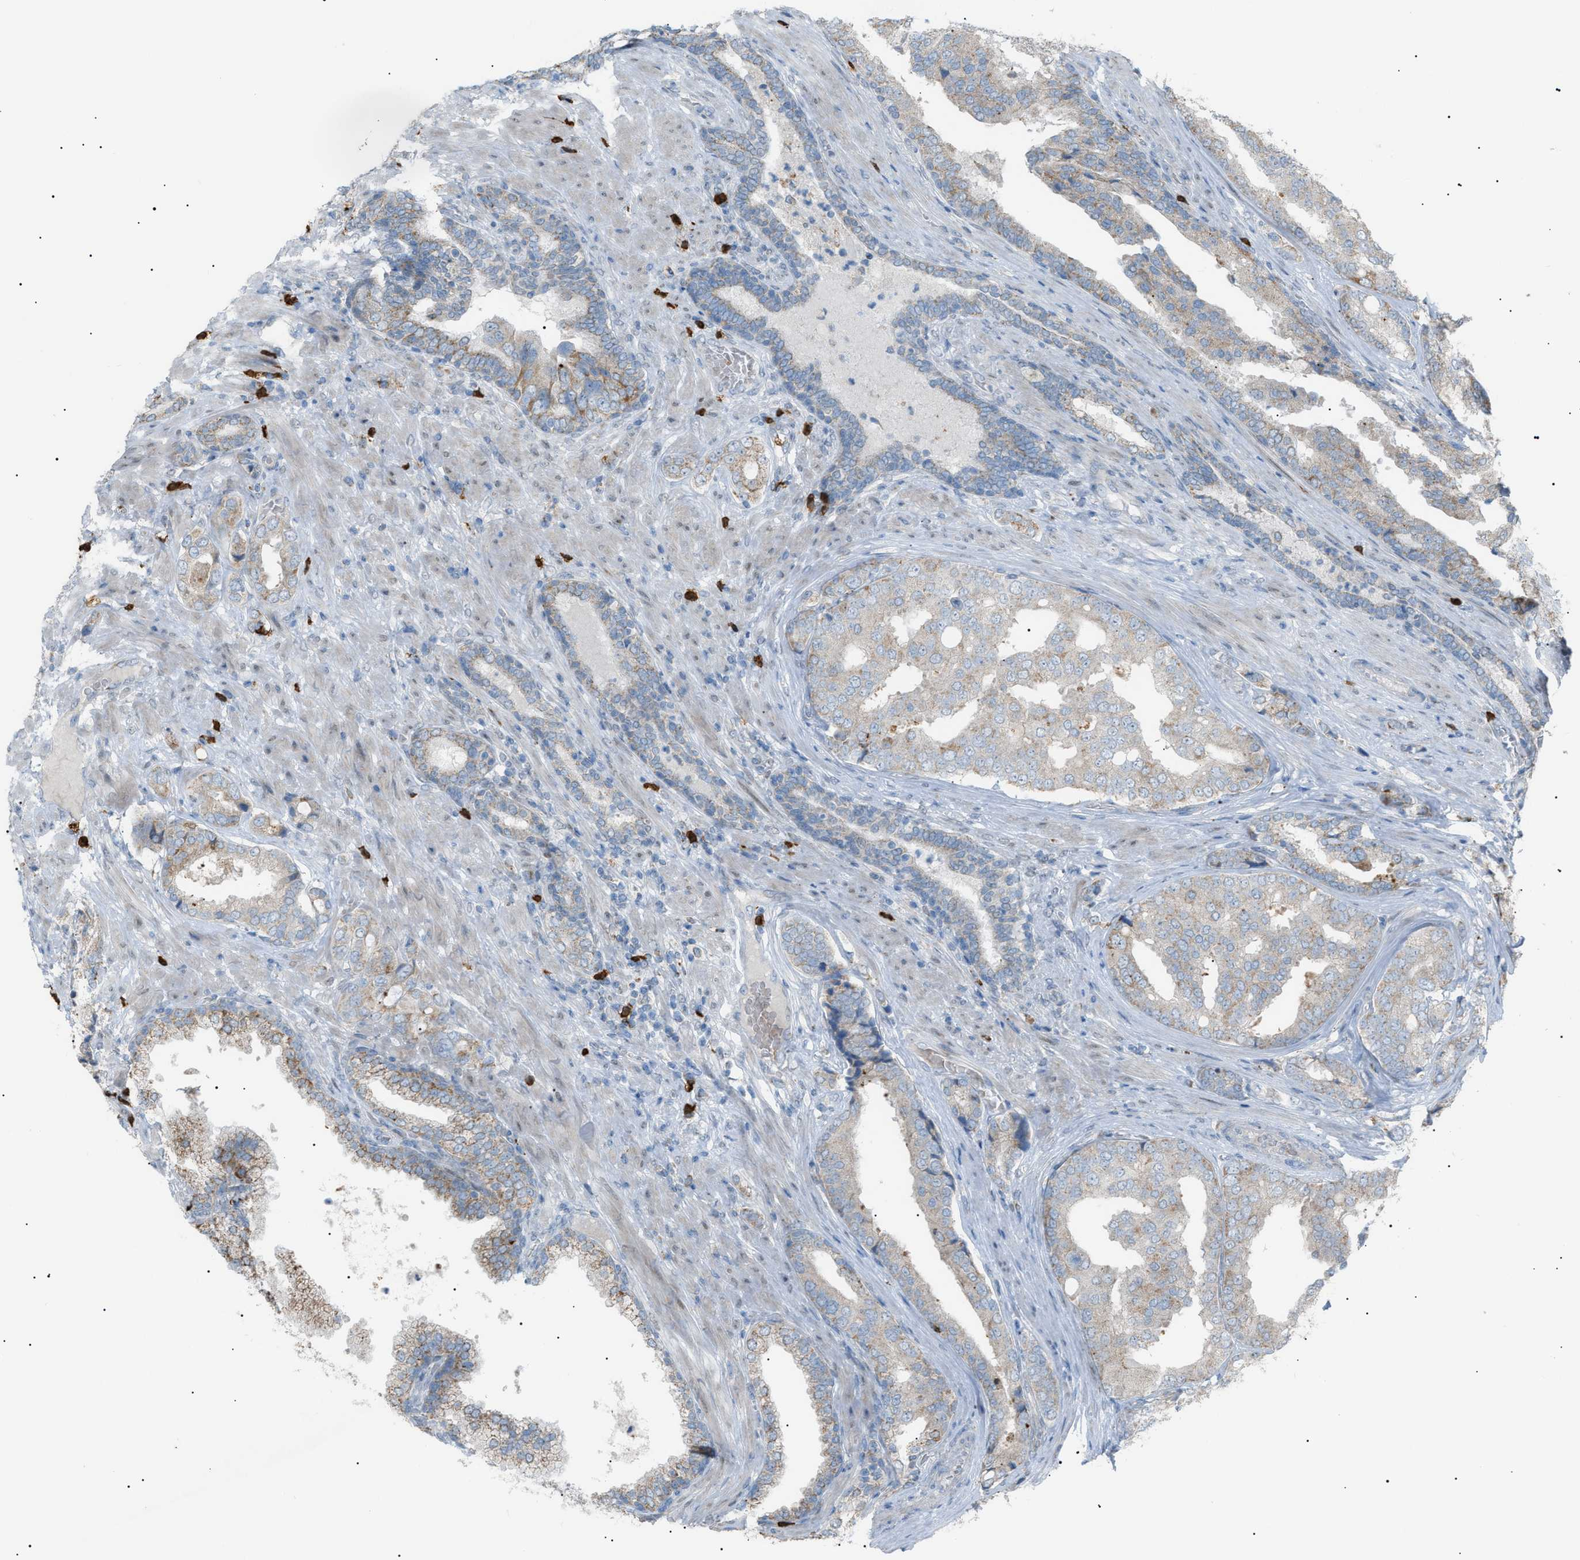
{"staining": {"intensity": "weak", "quantity": "<25%", "location": "cytoplasmic/membranous"}, "tissue": "prostate cancer", "cell_type": "Tumor cells", "image_type": "cancer", "snomed": [{"axis": "morphology", "description": "Adenocarcinoma, High grade"}, {"axis": "topography", "description": "Prostate"}], "caption": "This is an immunohistochemistry (IHC) image of human prostate high-grade adenocarcinoma. There is no positivity in tumor cells.", "gene": "ZNF516", "patient": {"sex": "male", "age": 50}}